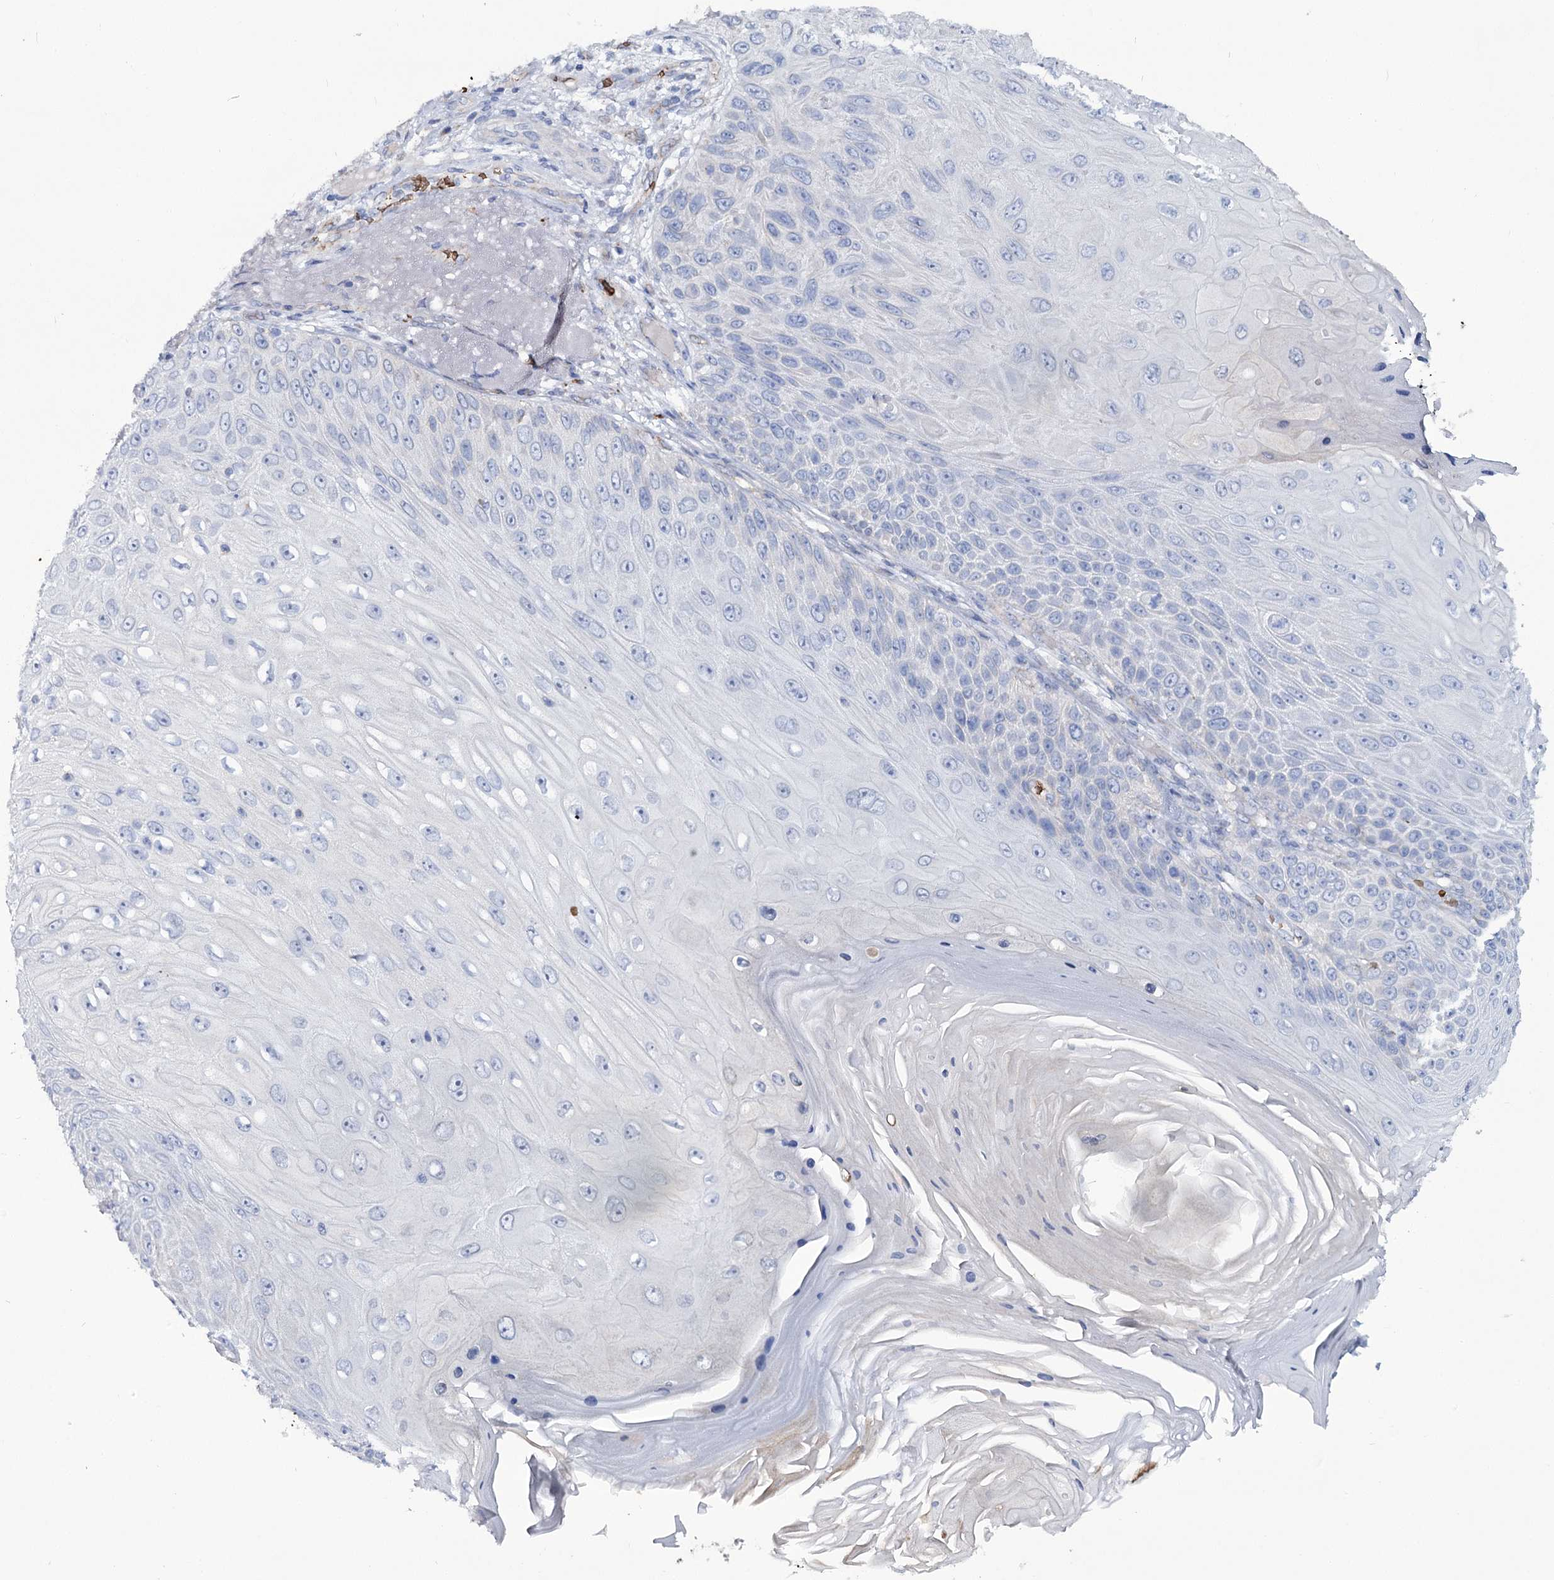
{"staining": {"intensity": "negative", "quantity": "none", "location": "none"}, "tissue": "skin cancer", "cell_type": "Tumor cells", "image_type": "cancer", "snomed": [{"axis": "morphology", "description": "Squamous cell carcinoma, NOS"}, {"axis": "topography", "description": "Skin"}], "caption": "High power microscopy micrograph of an immunohistochemistry photomicrograph of skin cancer, revealing no significant staining in tumor cells.", "gene": "GBF1", "patient": {"sex": "female", "age": 88}}